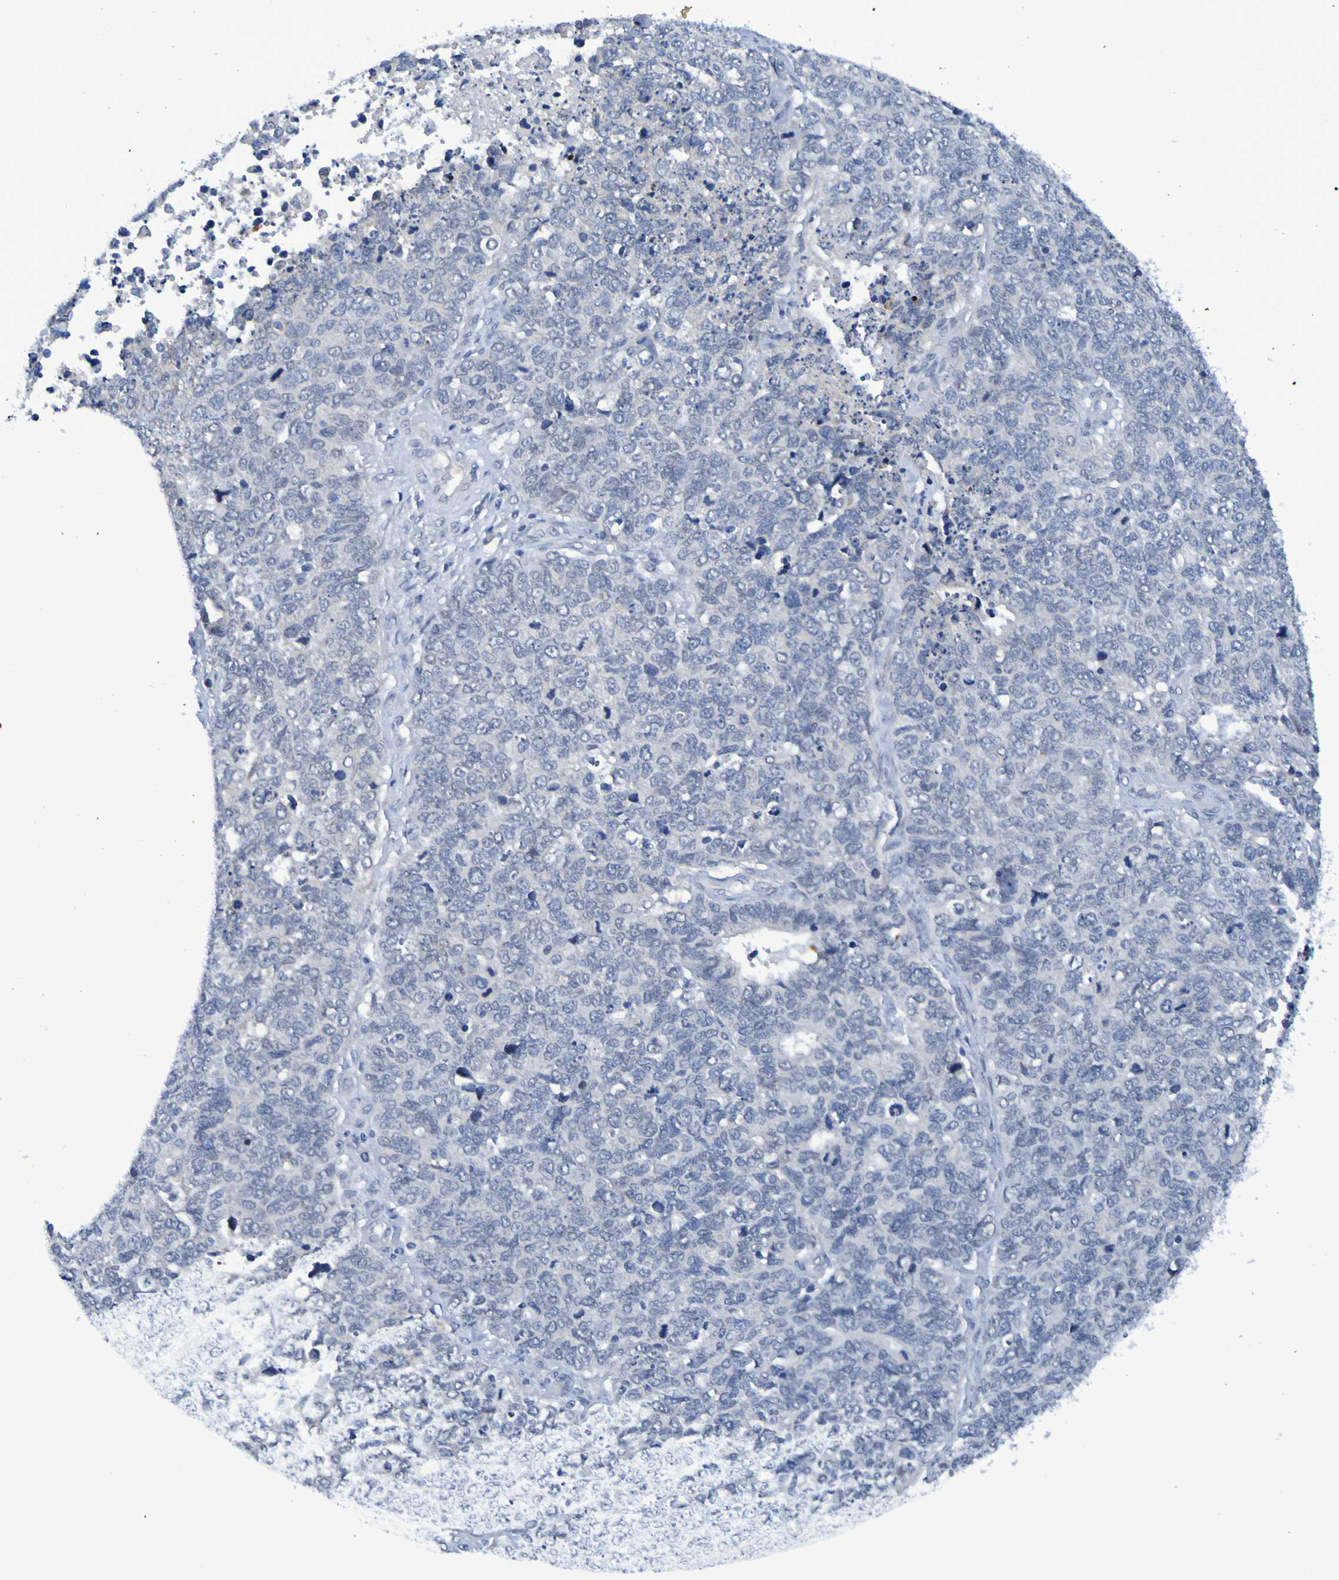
{"staining": {"intensity": "negative", "quantity": "none", "location": "none"}, "tissue": "cervical cancer", "cell_type": "Tumor cells", "image_type": "cancer", "snomed": [{"axis": "morphology", "description": "Squamous cell carcinoma, NOS"}, {"axis": "topography", "description": "Cervix"}], "caption": "Squamous cell carcinoma (cervical) was stained to show a protein in brown. There is no significant positivity in tumor cells.", "gene": "VMA21", "patient": {"sex": "female", "age": 63}}